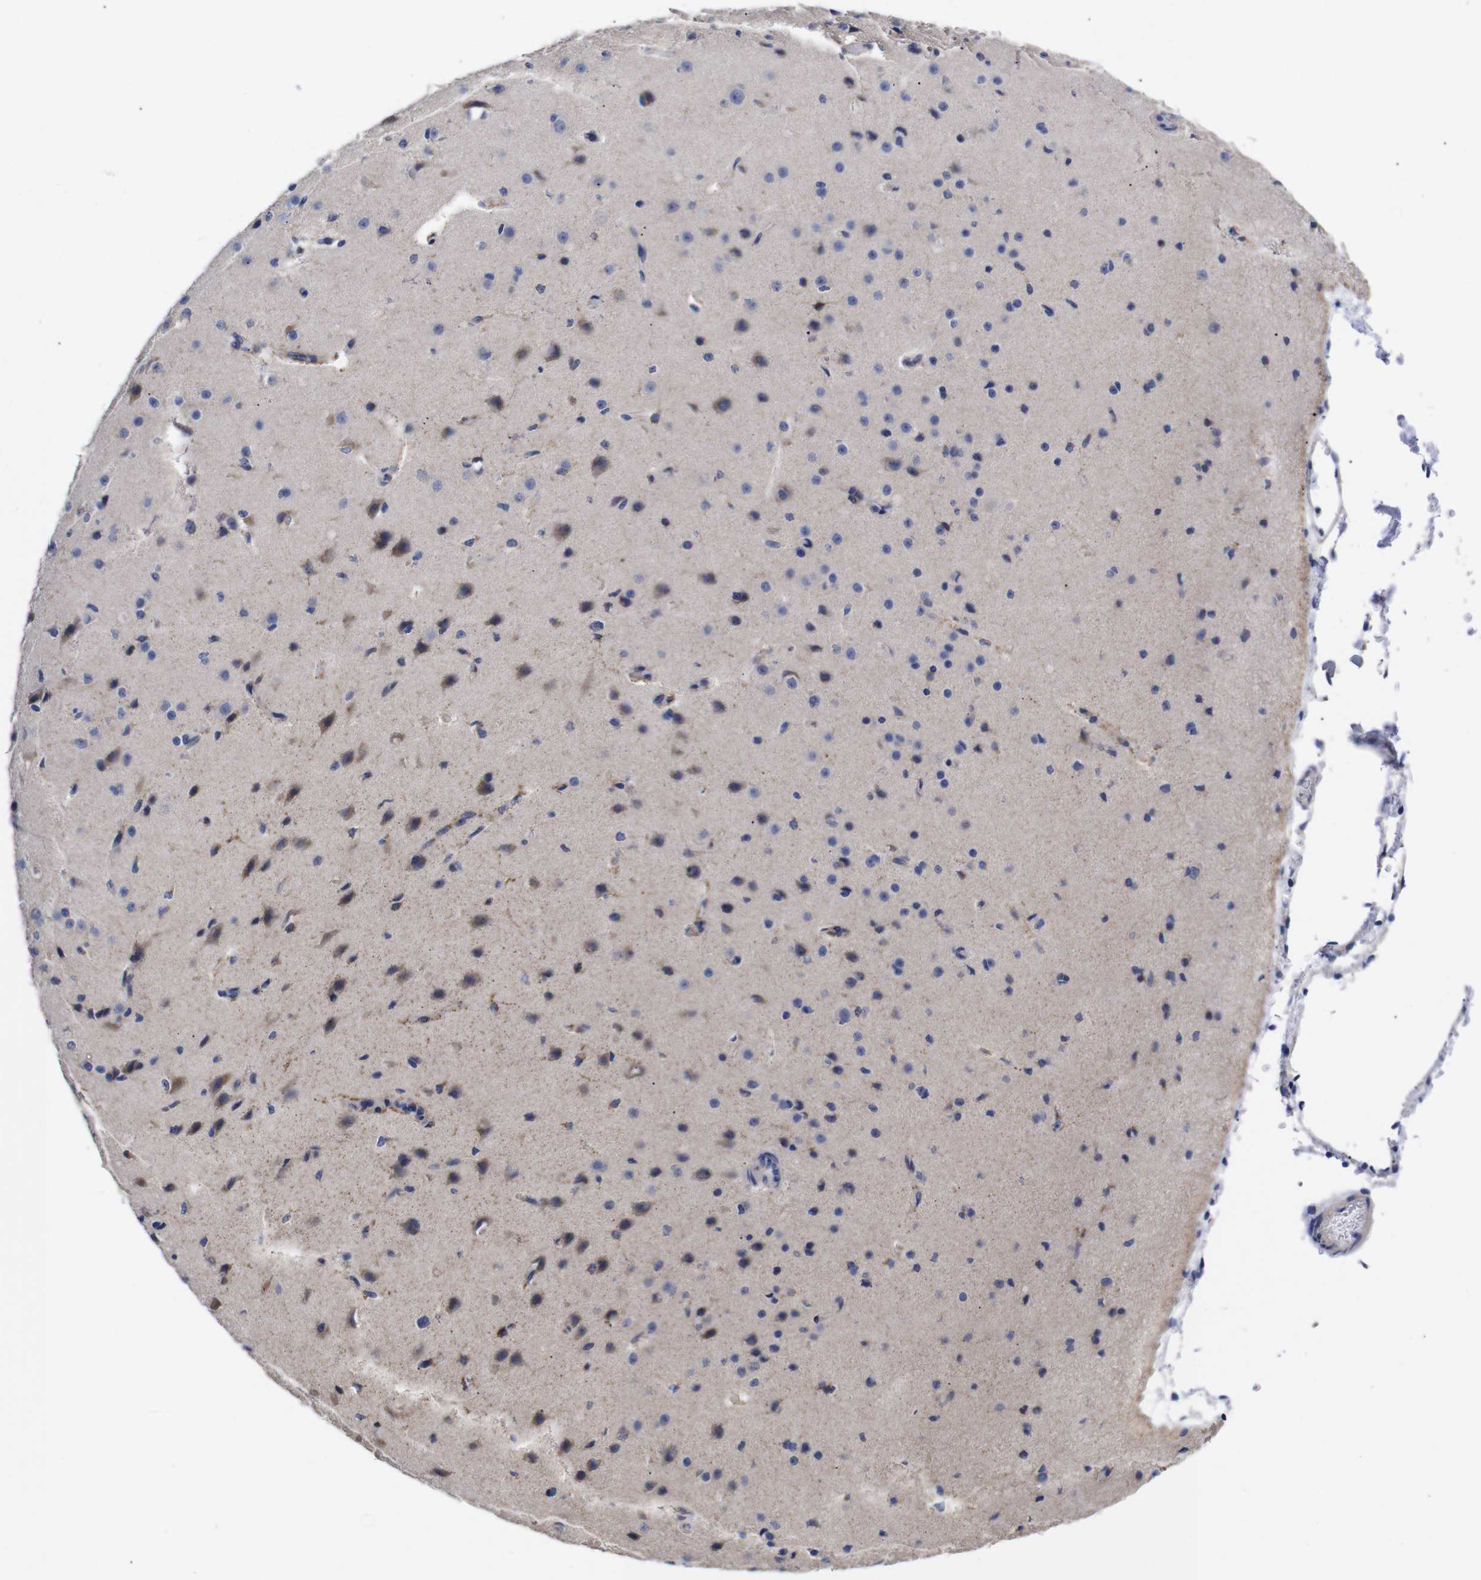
{"staining": {"intensity": "weak", "quantity": "25%-75%", "location": "cytoplasmic/membranous"}, "tissue": "cerebral cortex", "cell_type": "Endothelial cells", "image_type": "normal", "snomed": [{"axis": "morphology", "description": "Normal tissue, NOS"}, {"axis": "morphology", "description": "Developmental malformation"}, {"axis": "topography", "description": "Cerebral cortex"}], "caption": "This photomicrograph reveals benign cerebral cortex stained with immunohistochemistry to label a protein in brown. The cytoplasmic/membranous of endothelial cells show weak positivity for the protein. Nuclei are counter-stained blue.", "gene": "OPN3", "patient": {"sex": "female", "age": 30}}